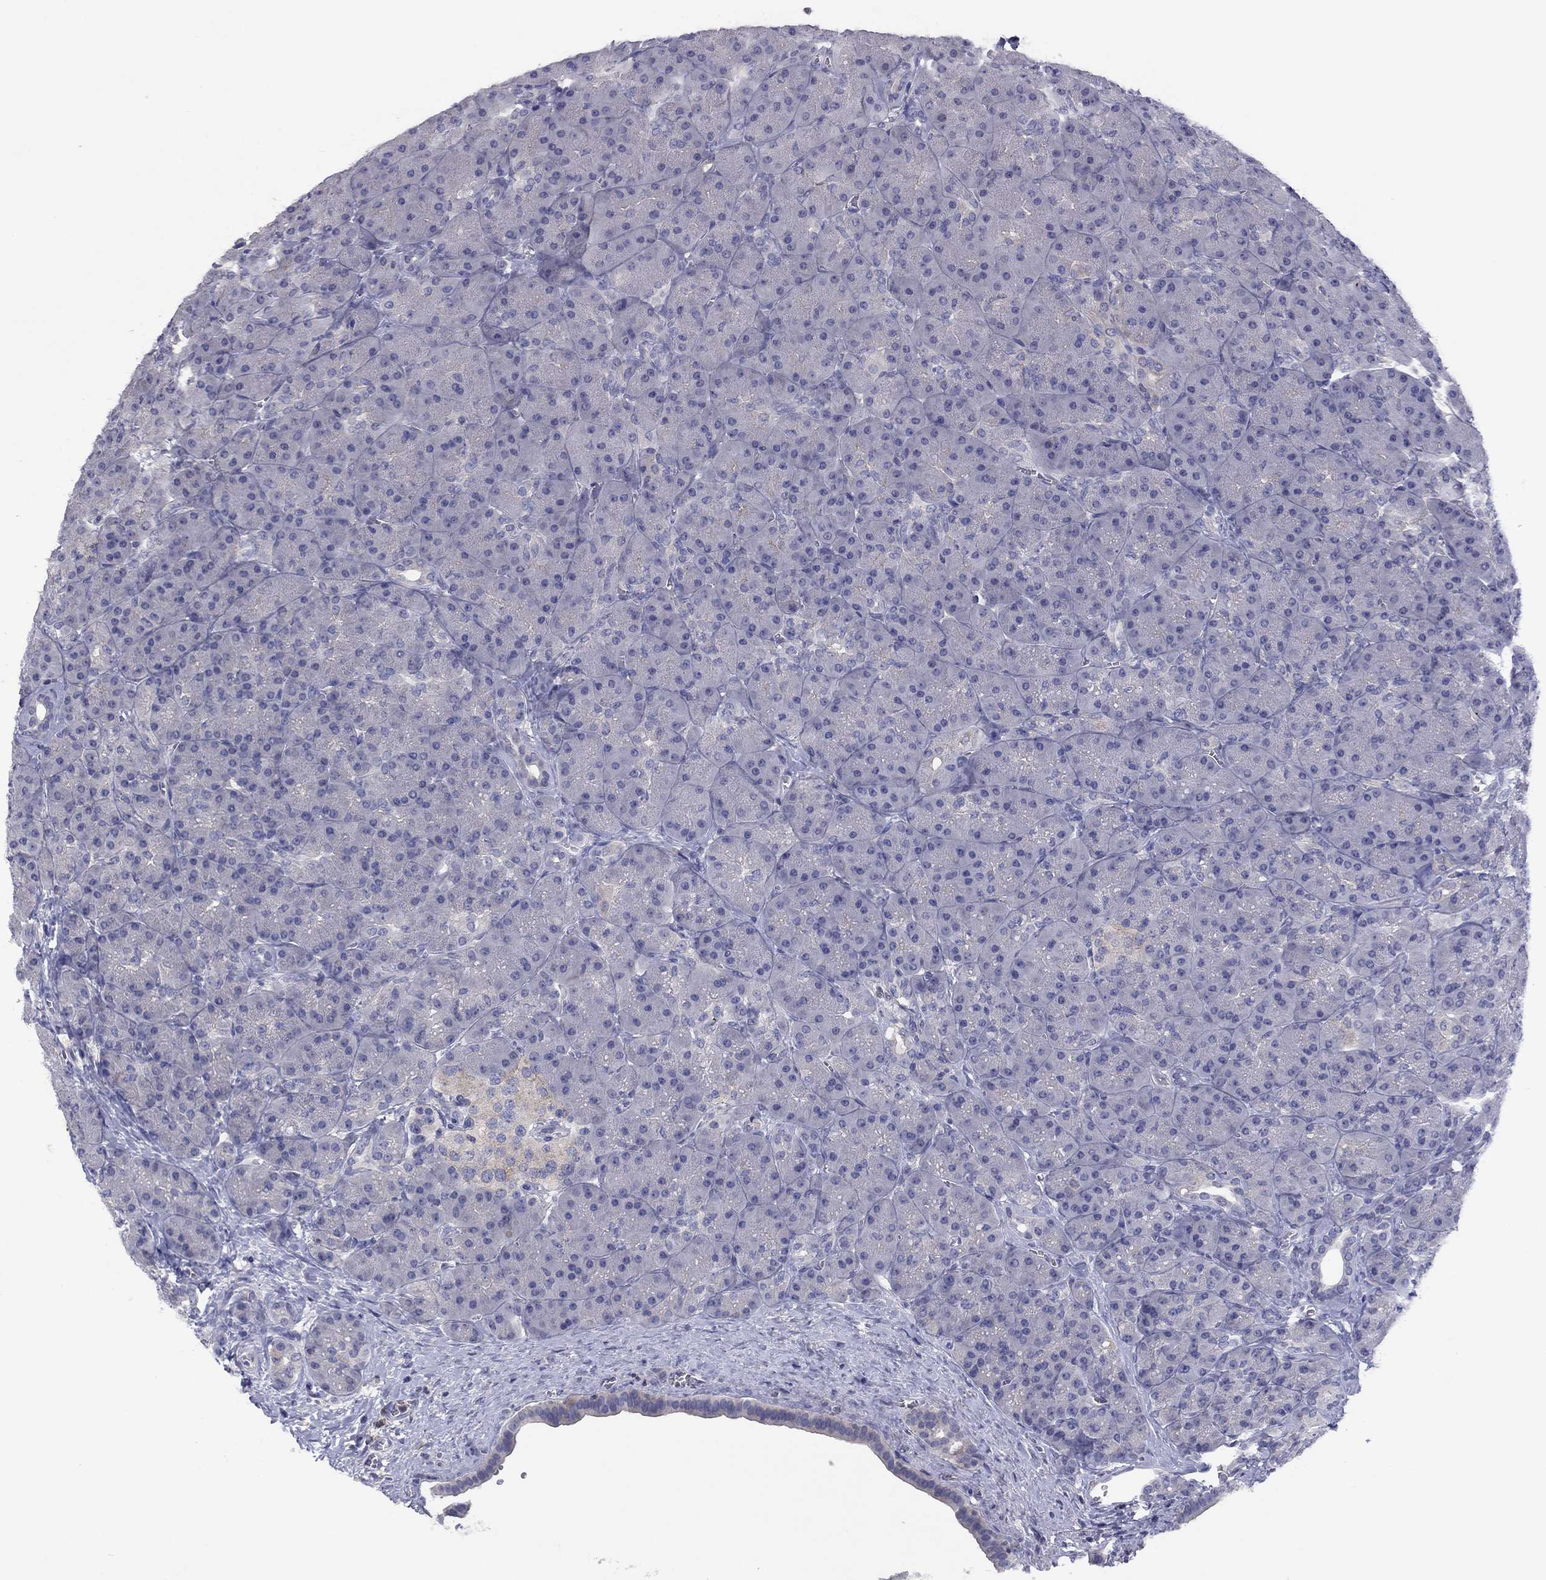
{"staining": {"intensity": "negative", "quantity": "none", "location": "none"}, "tissue": "pancreas", "cell_type": "Exocrine glandular cells", "image_type": "normal", "snomed": [{"axis": "morphology", "description": "Normal tissue, NOS"}, {"axis": "topography", "description": "Pancreas"}], "caption": "Benign pancreas was stained to show a protein in brown. There is no significant expression in exocrine glandular cells. Nuclei are stained in blue.", "gene": "CYP2B6", "patient": {"sex": "male", "age": 57}}